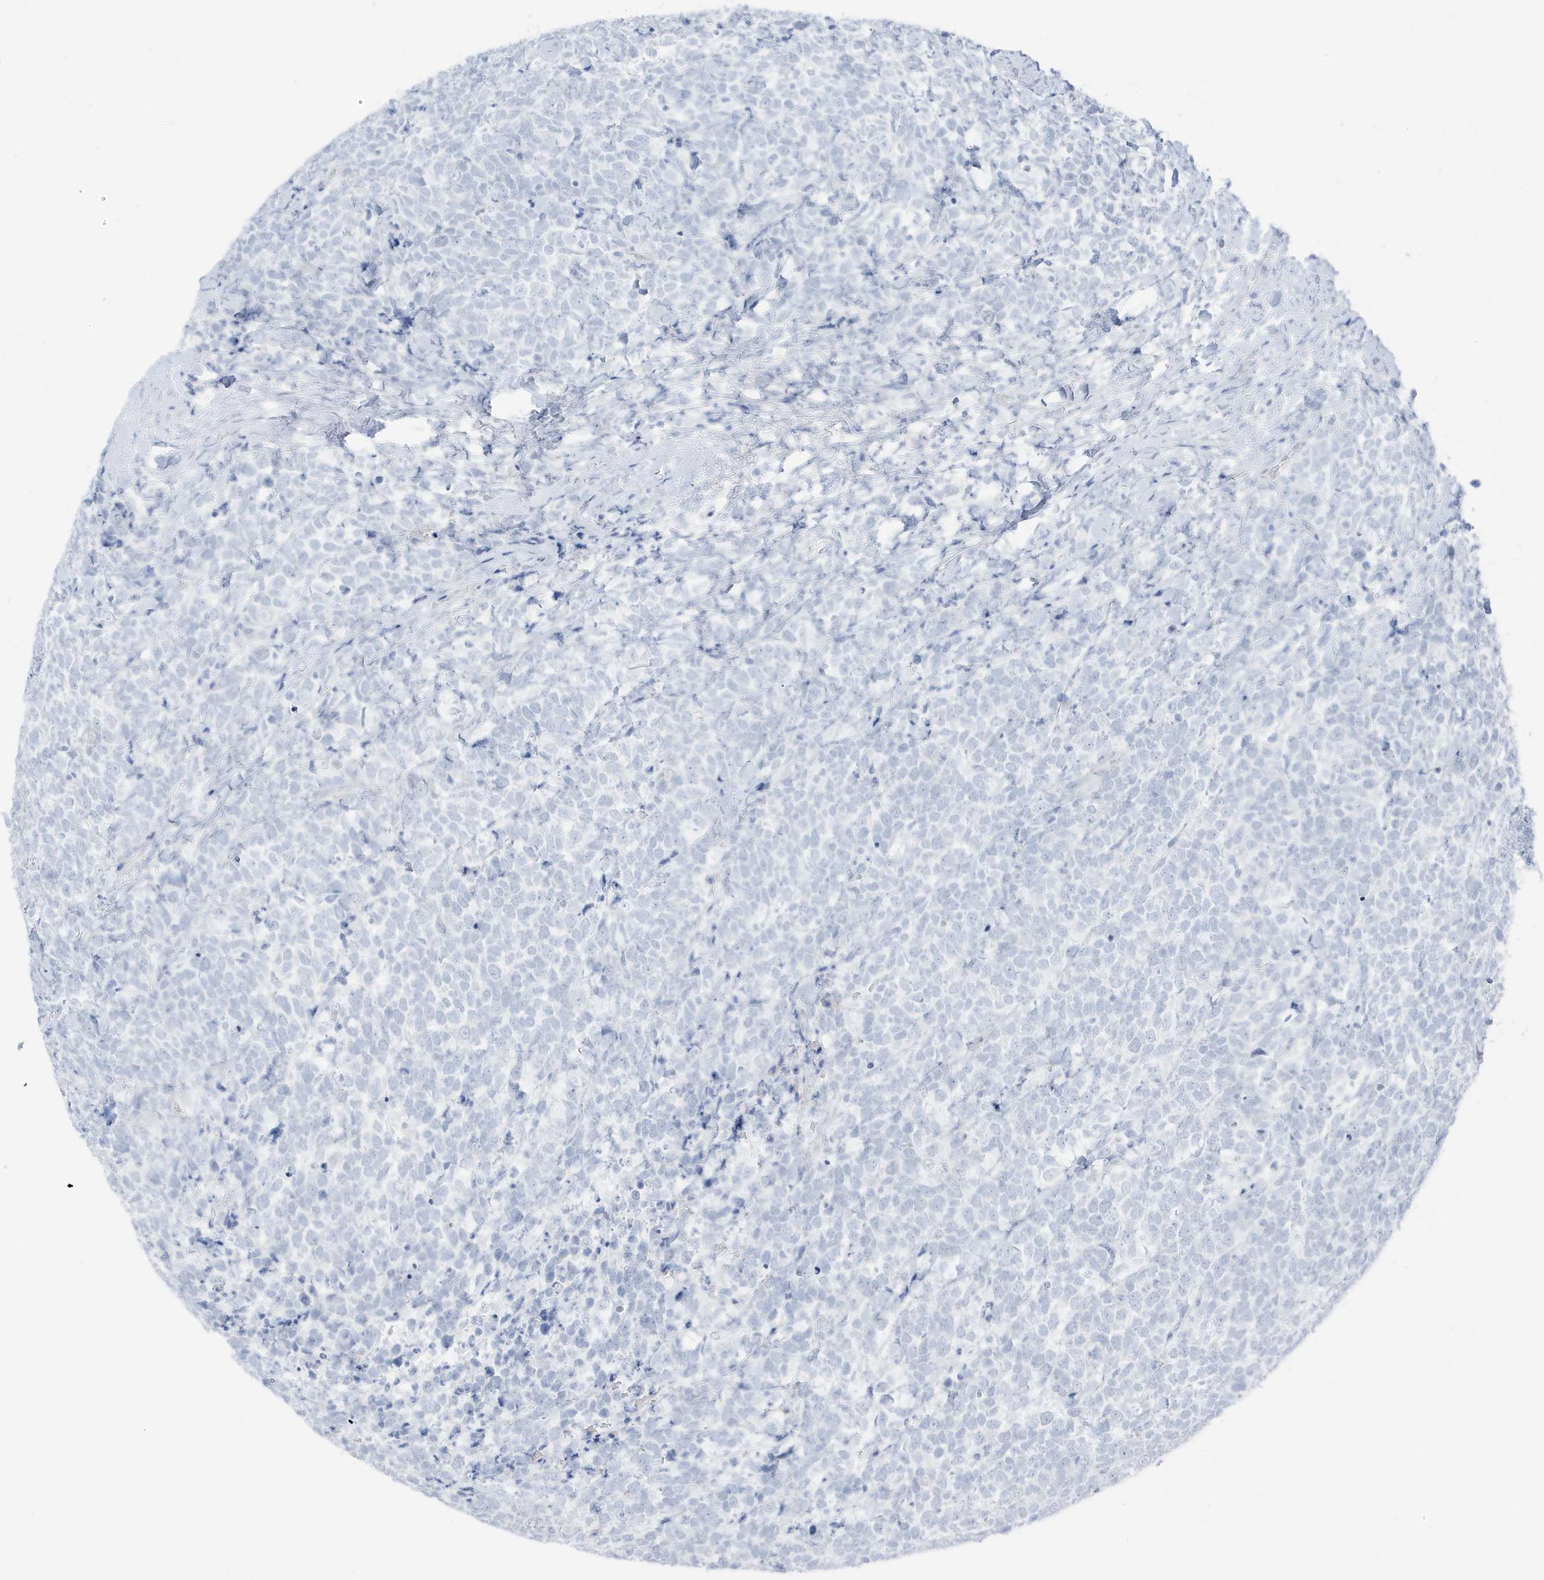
{"staining": {"intensity": "negative", "quantity": "none", "location": "none"}, "tissue": "urothelial cancer", "cell_type": "Tumor cells", "image_type": "cancer", "snomed": [{"axis": "morphology", "description": "Urothelial carcinoma, High grade"}, {"axis": "topography", "description": "Urinary bladder"}], "caption": "A photomicrograph of human urothelial cancer is negative for staining in tumor cells.", "gene": "ZFP64", "patient": {"sex": "female", "age": 82}}